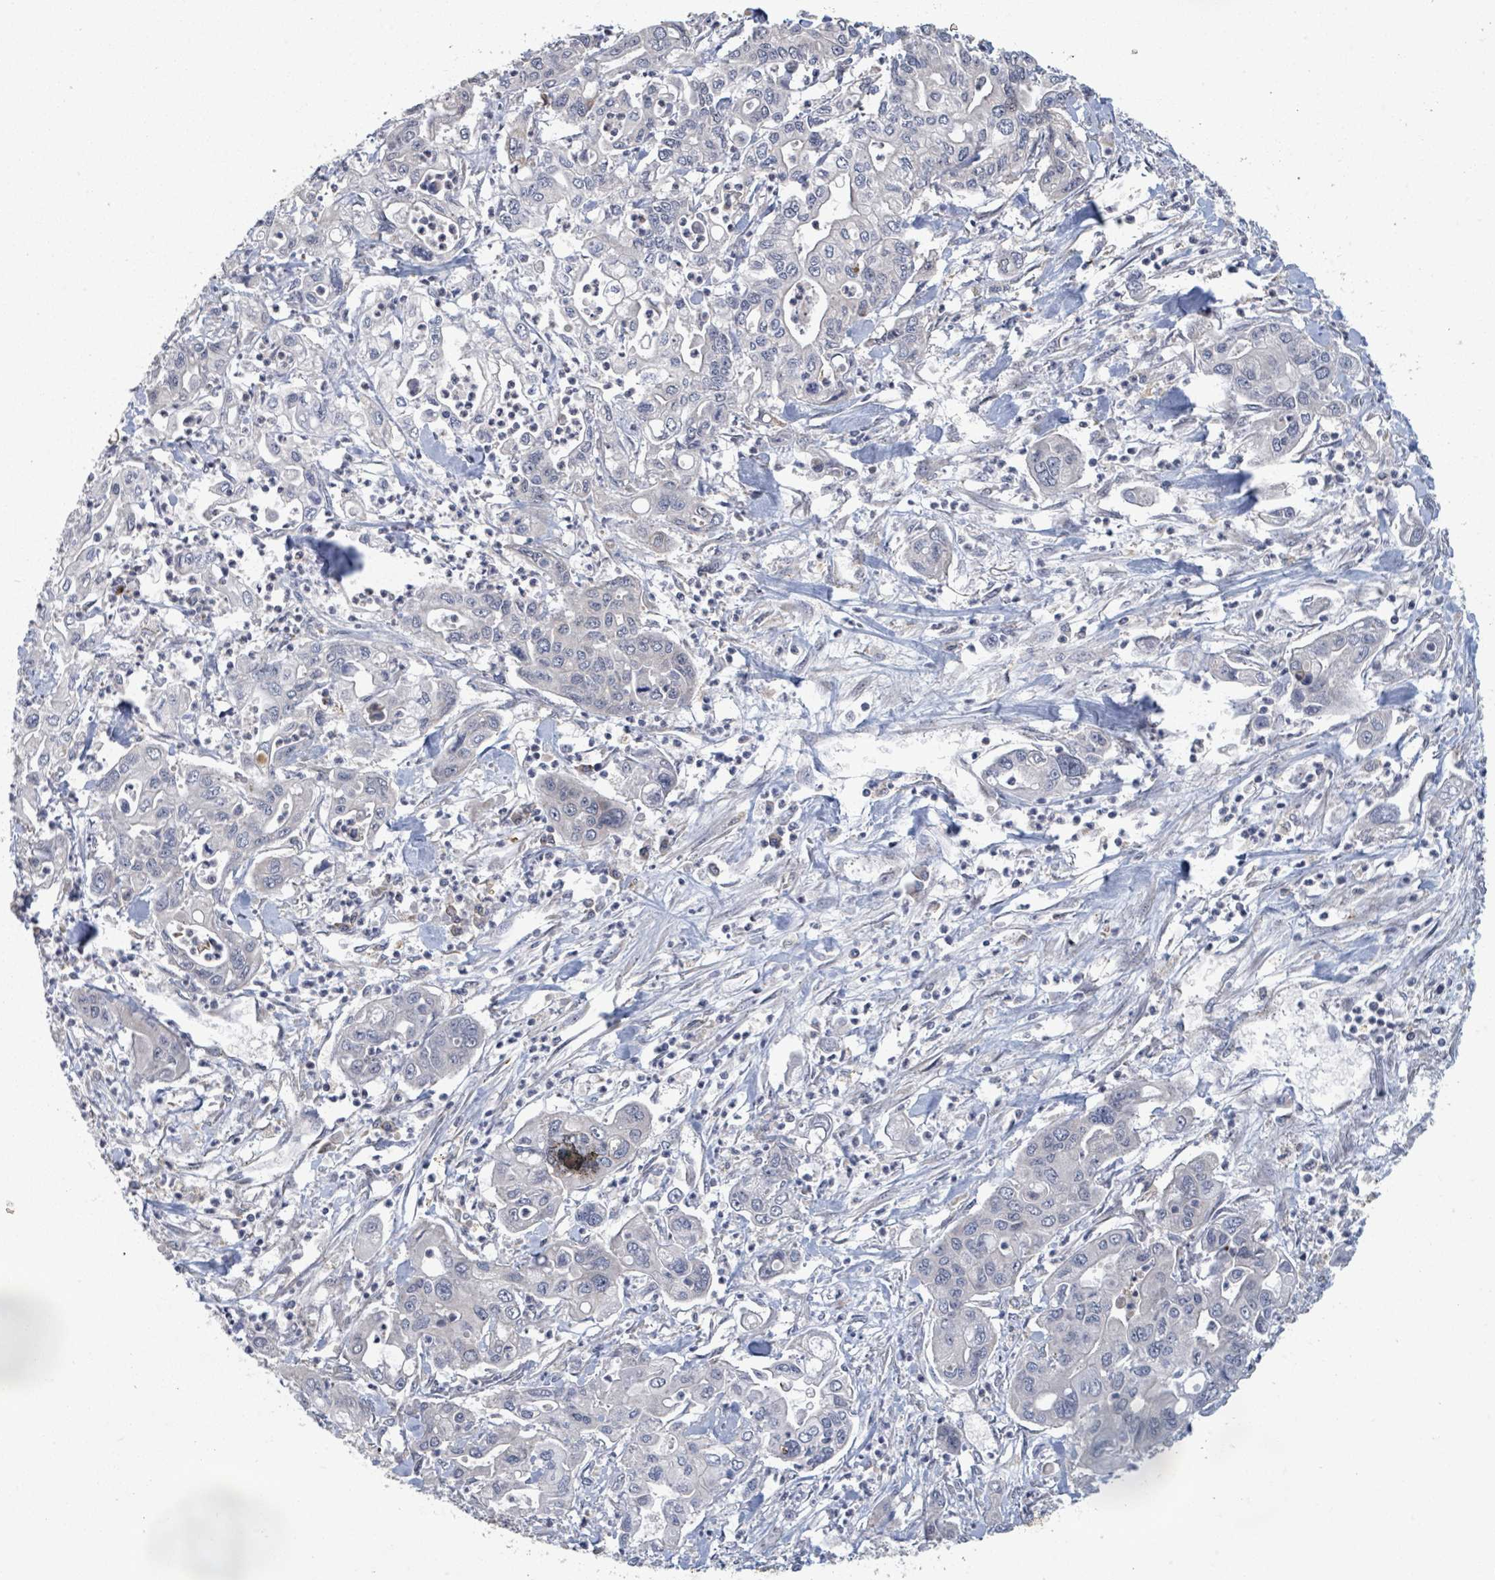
{"staining": {"intensity": "negative", "quantity": "none", "location": "none"}, "tissue": "pancreatic cancer", "cell_type": "Tumor cells", "image_type": "cancer", "snomed": [{"axis": "morphology", "description": "Adenocarcinoma, NOS"}, {"axis": "topography", "description": "Pancreas"}], "caption": "Immunohistochemistry (IHC) histopathology image of neoplastic tissue: human pancreatic cancer (adenocarcinoma) stained with DAB reveals no significant protein expression in tumor cells. (Stains: DAB (3,3'-diaminobenzidine) immunohistochemistry with hematoxylin counter stain, Microscopy: brightfield microscopy at high magnification).", "gene": "SHROOM2", "patient": {"sex": "male", "age": 62}}